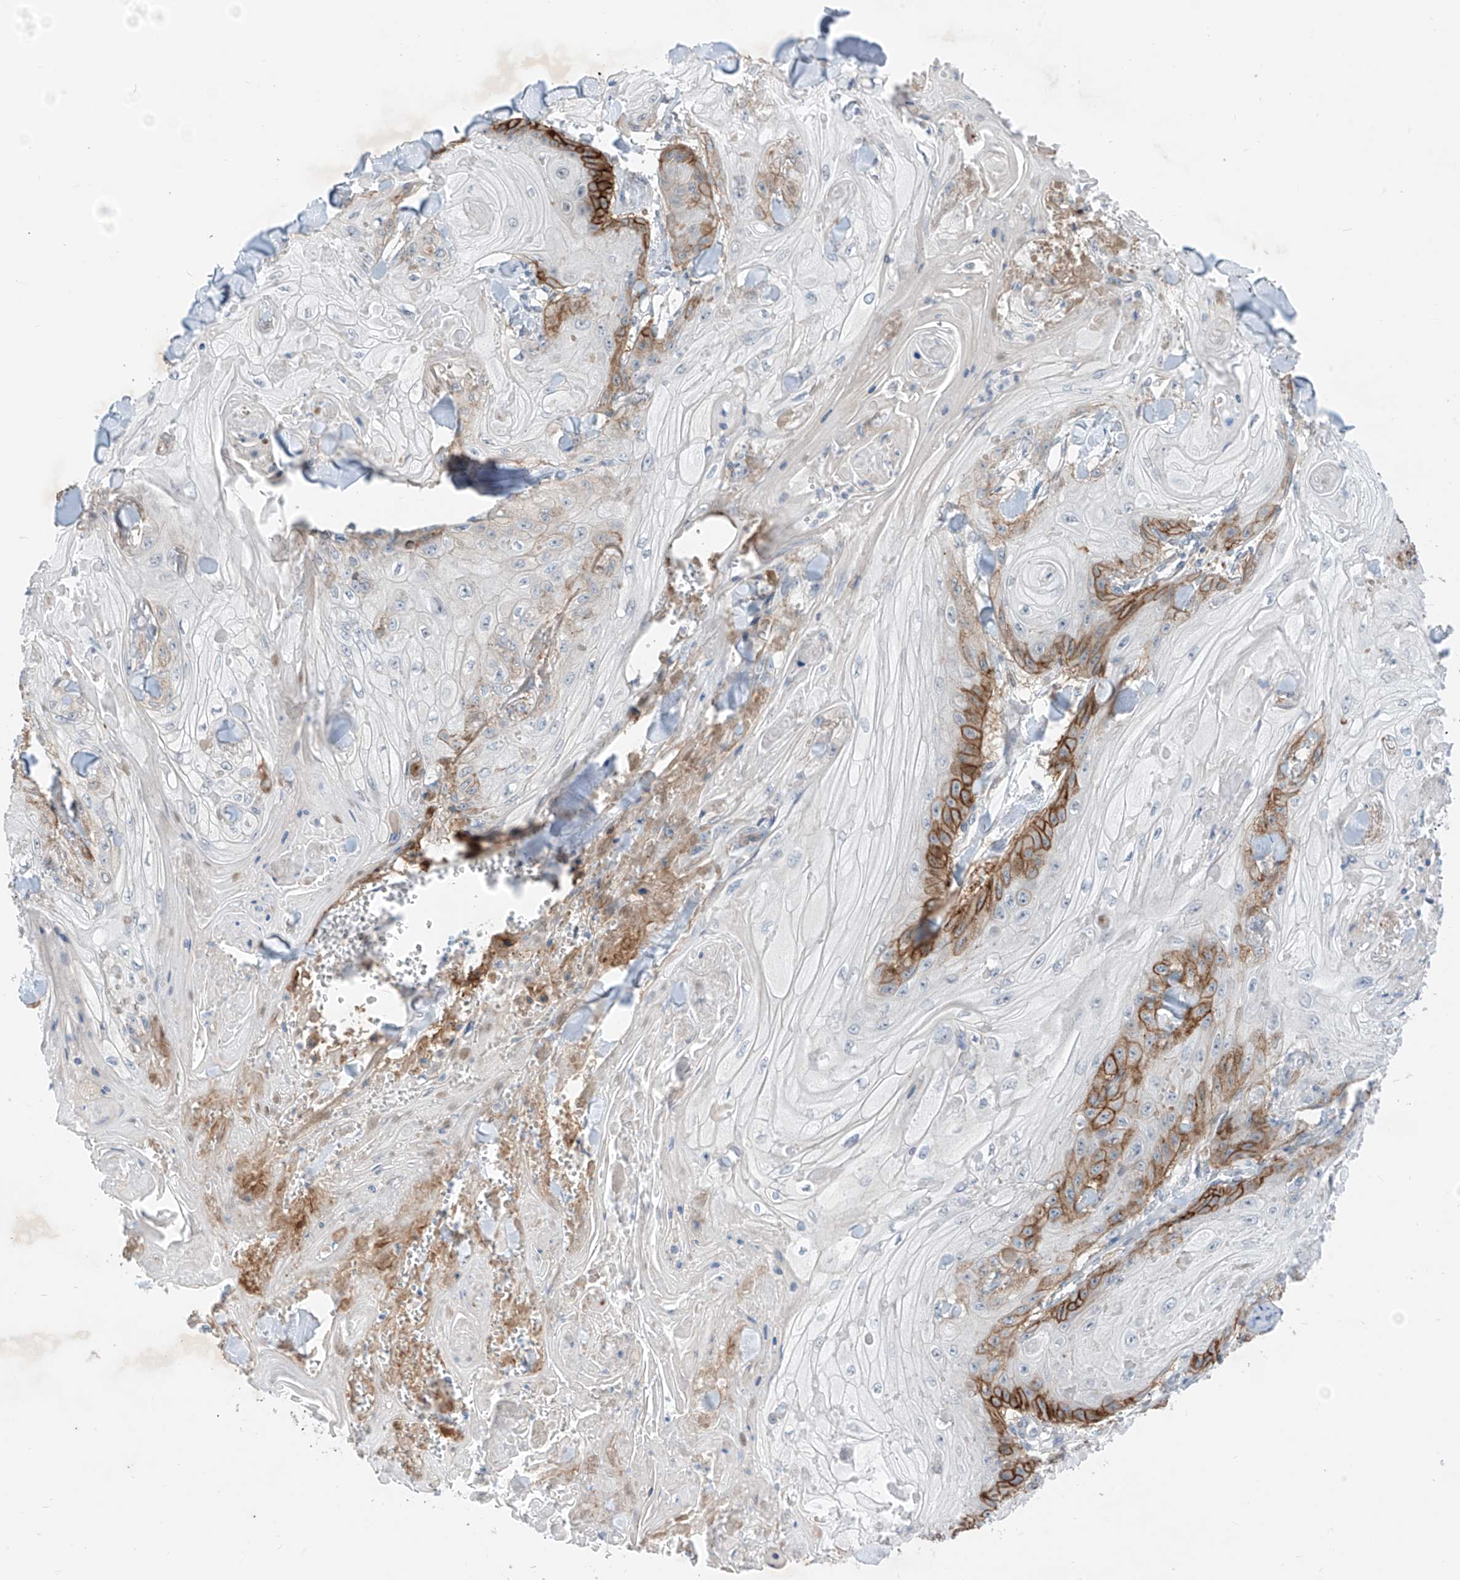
{"staining": {"intensity": "strong", "quantity": "<25%", "location": "cytoplasmic/membranous"}, "tissue": "skin cancer", "cell_type": "Tumor cells", "image_type": "cancer", "snomed": [{"axis": "morphology", "description": "Squamous cell carcinoma, NOS"}, {"axis": "topography", "description": "Skin"}], "caption": "Strong cytoplasmic/membranous positivity is appreciated in approximately <25% of tumor cells in skin cancer (squamous cell carcinoma).", "gene": "ABLIM2", "patient": {"sex": "male", "age": 74}}